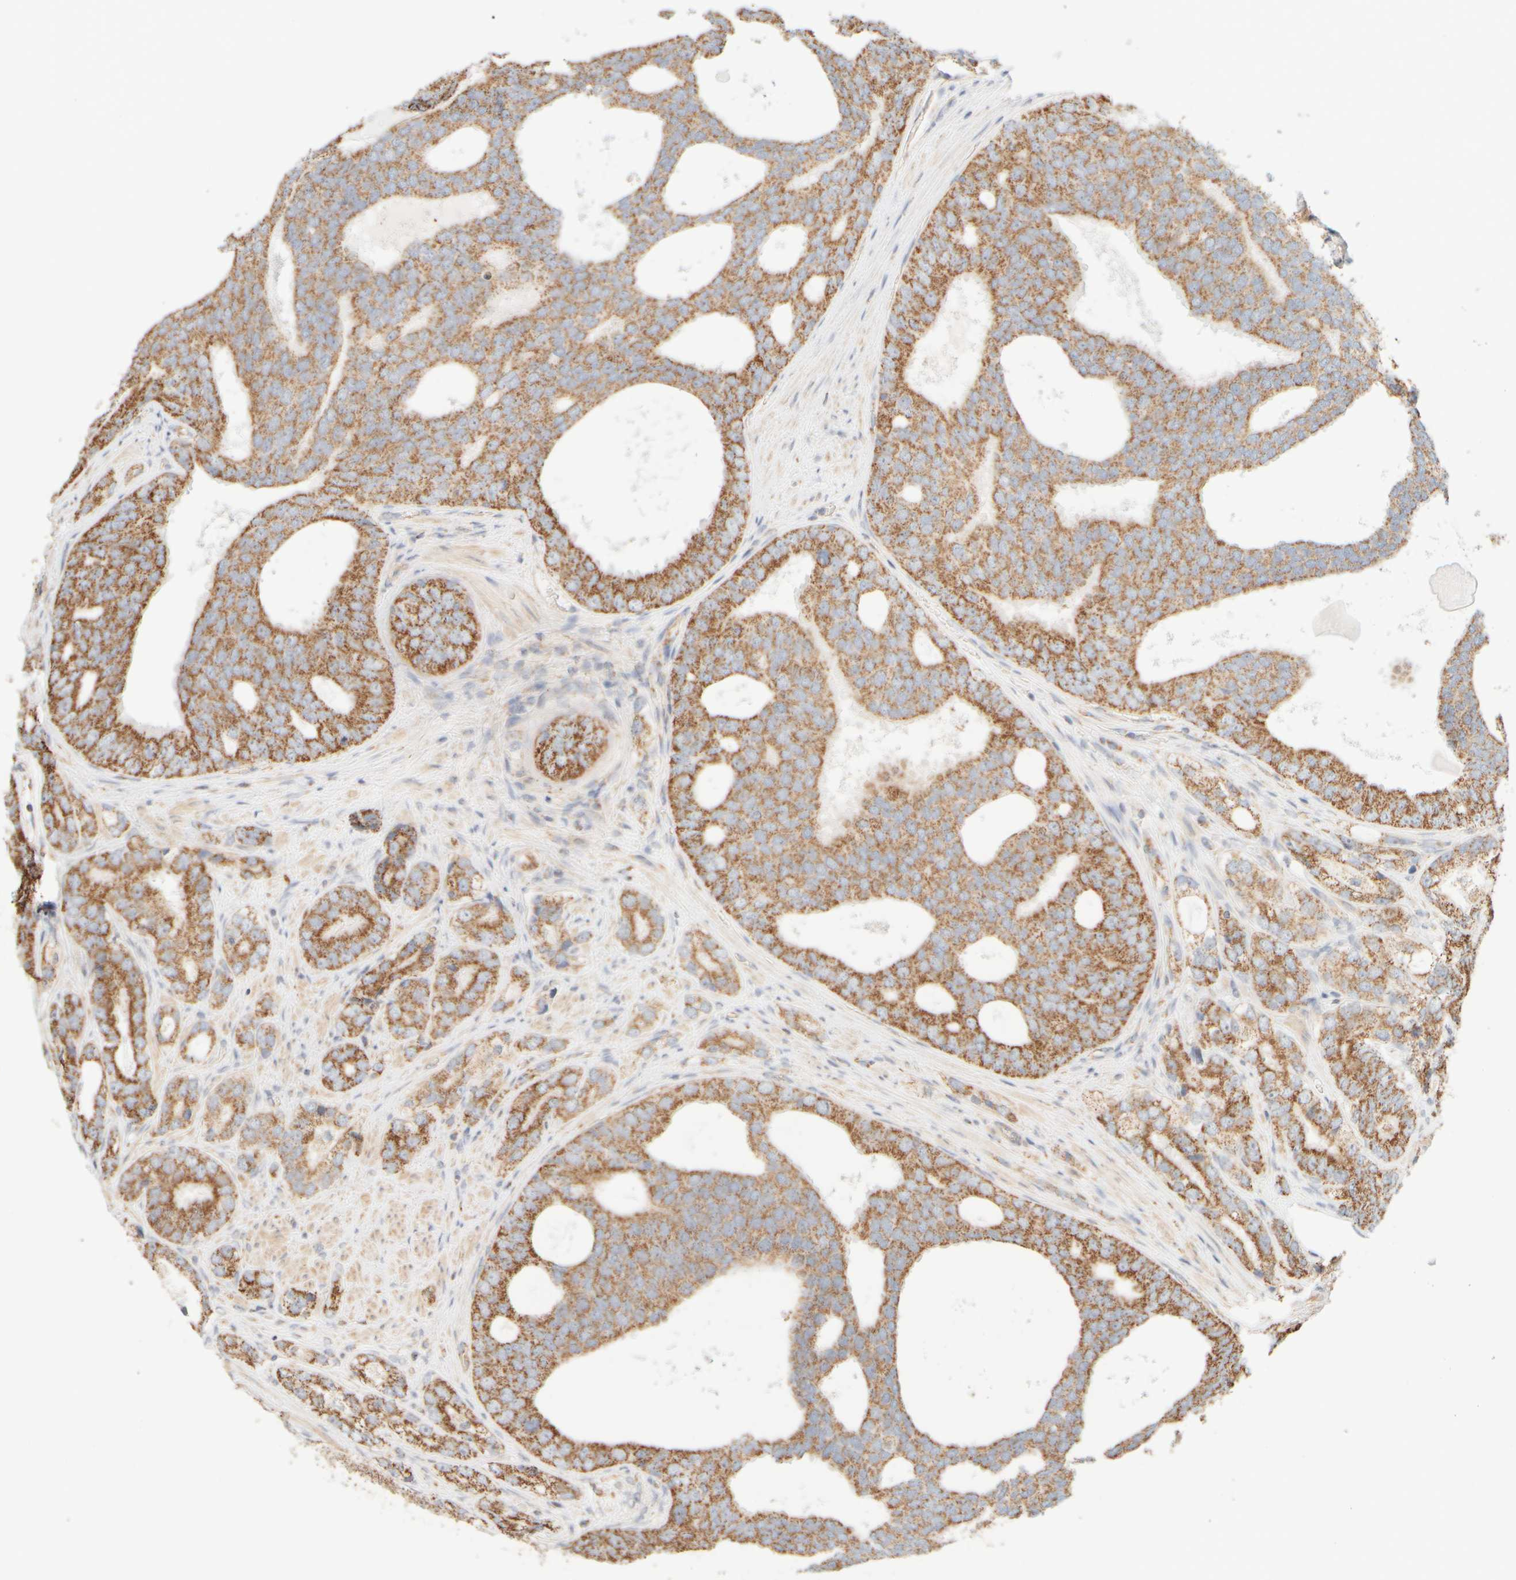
{"staining": {"intensity": "moderate", "quantity": ">75%", "location": "cytoplasmic/membranous"}, "tissue": "prostate cancer", "cell_type": "Tumor cells", "image_type": "cancer", "snomed": [{"axis": "morphology", "description": "Adenocarcinoma, High grade"}, {"axis": "topography", "description": "Prostate"}], "caption": "IHC image of high-grade adenocarcinoma (prostate) stained for a protein (brown), which demonstrates medium levels of moderate cytoplasmic/membranous positivity in approximately >75% of tumor cells.", "gene": "APBB2", "patient": {"sex": "male", "age": 56}}